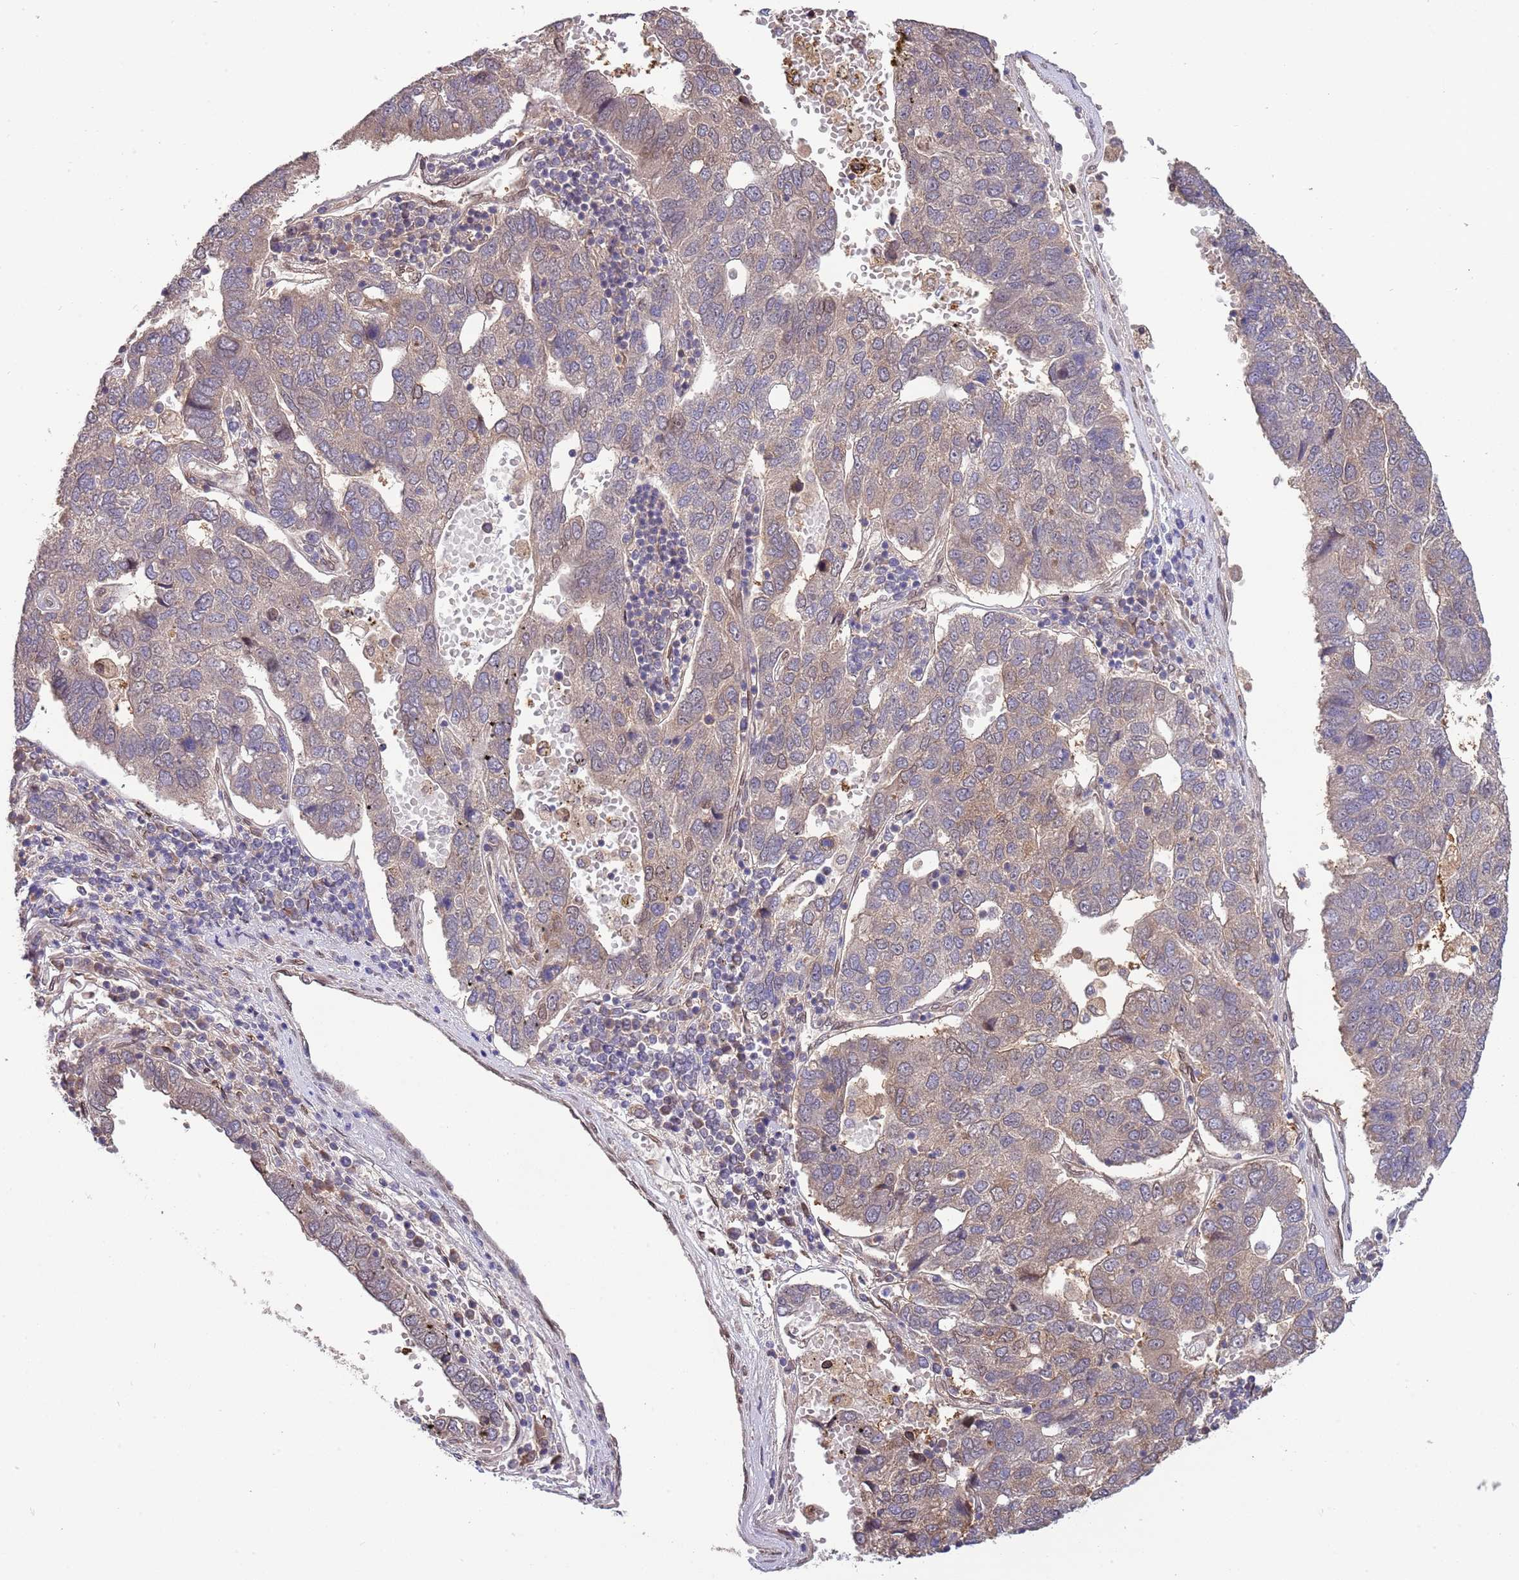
{"staining": {"intensity": "weak", "quantity": "<25%", "location": "cytoplasmic/membranous"}, "tissue": "pancreatic cancer", "cell_type": "Tumor cells", "image_type": "cancer", "snomed": [{"axis": "morphology", "description": "Adenocarcinoma, NOS"}, {"axis": "topography", "description": "Pancreas"}], "caption": "Protein analysis of pancreatic adenocarcinoma displays no significant expression in tumor cells.", "gene": "ZNF665", "patient": {"sex": "female", "age": 61}}